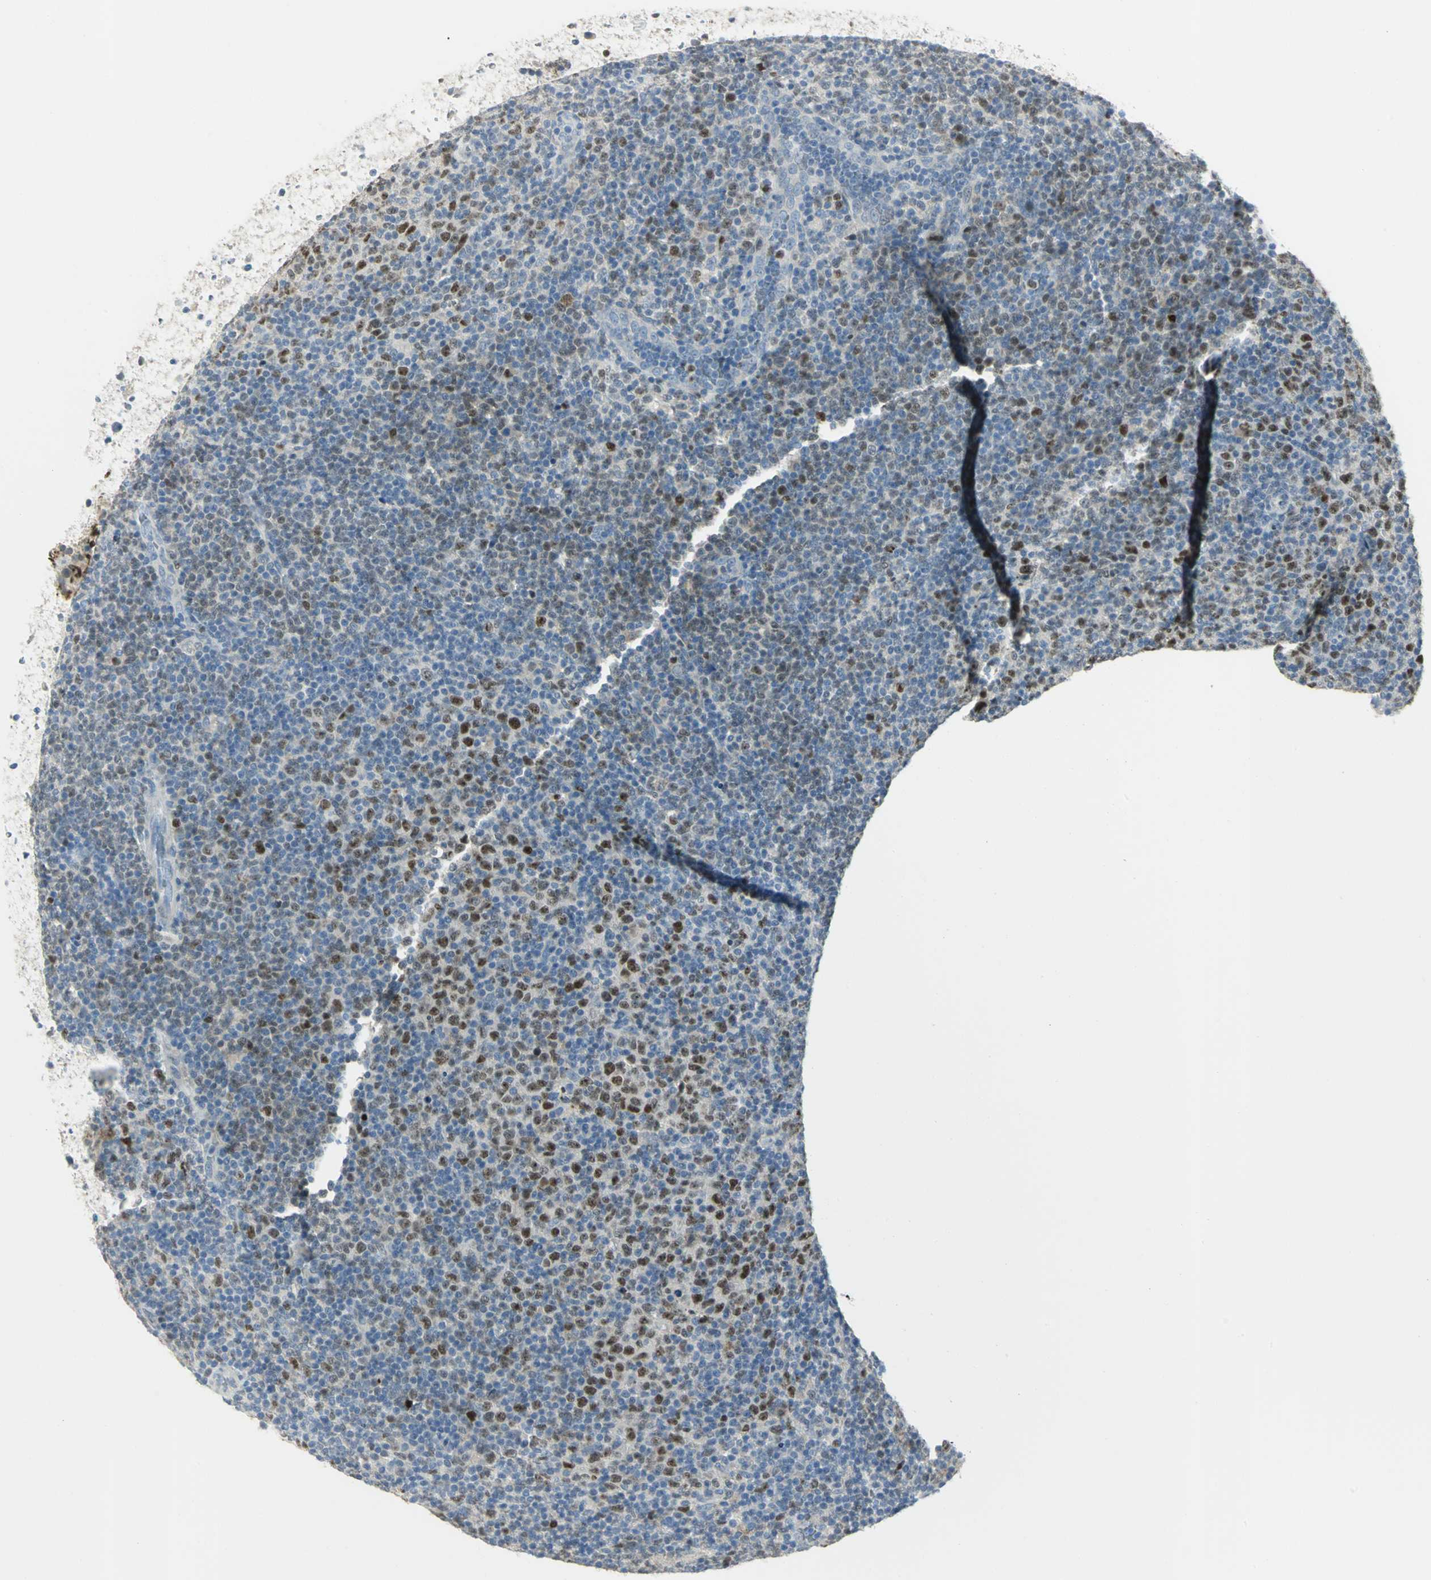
{"staining": {"intensity": "moderate", "quantity": "25%-75%", "location": "nuclear"}, "tissue": "lymphoma", "cell_type": "Tumor cells", "image_type": "cancer", "snomed": [{"axis": "morphology", "description": "Malignant lymphoma, non-Hodgkin's type, Low grade"}, {"axis": "topography", "description": "Lymph node"}], "caption": "DAB (3,3'-diaminobenzidine) immunohistochemical staining of lymphoma shows moderate nuclear protein expression in approximately 25%-75% of tumor cells.", "gene": "BCL6", "patient": {"sex": "male", "age": 70}}